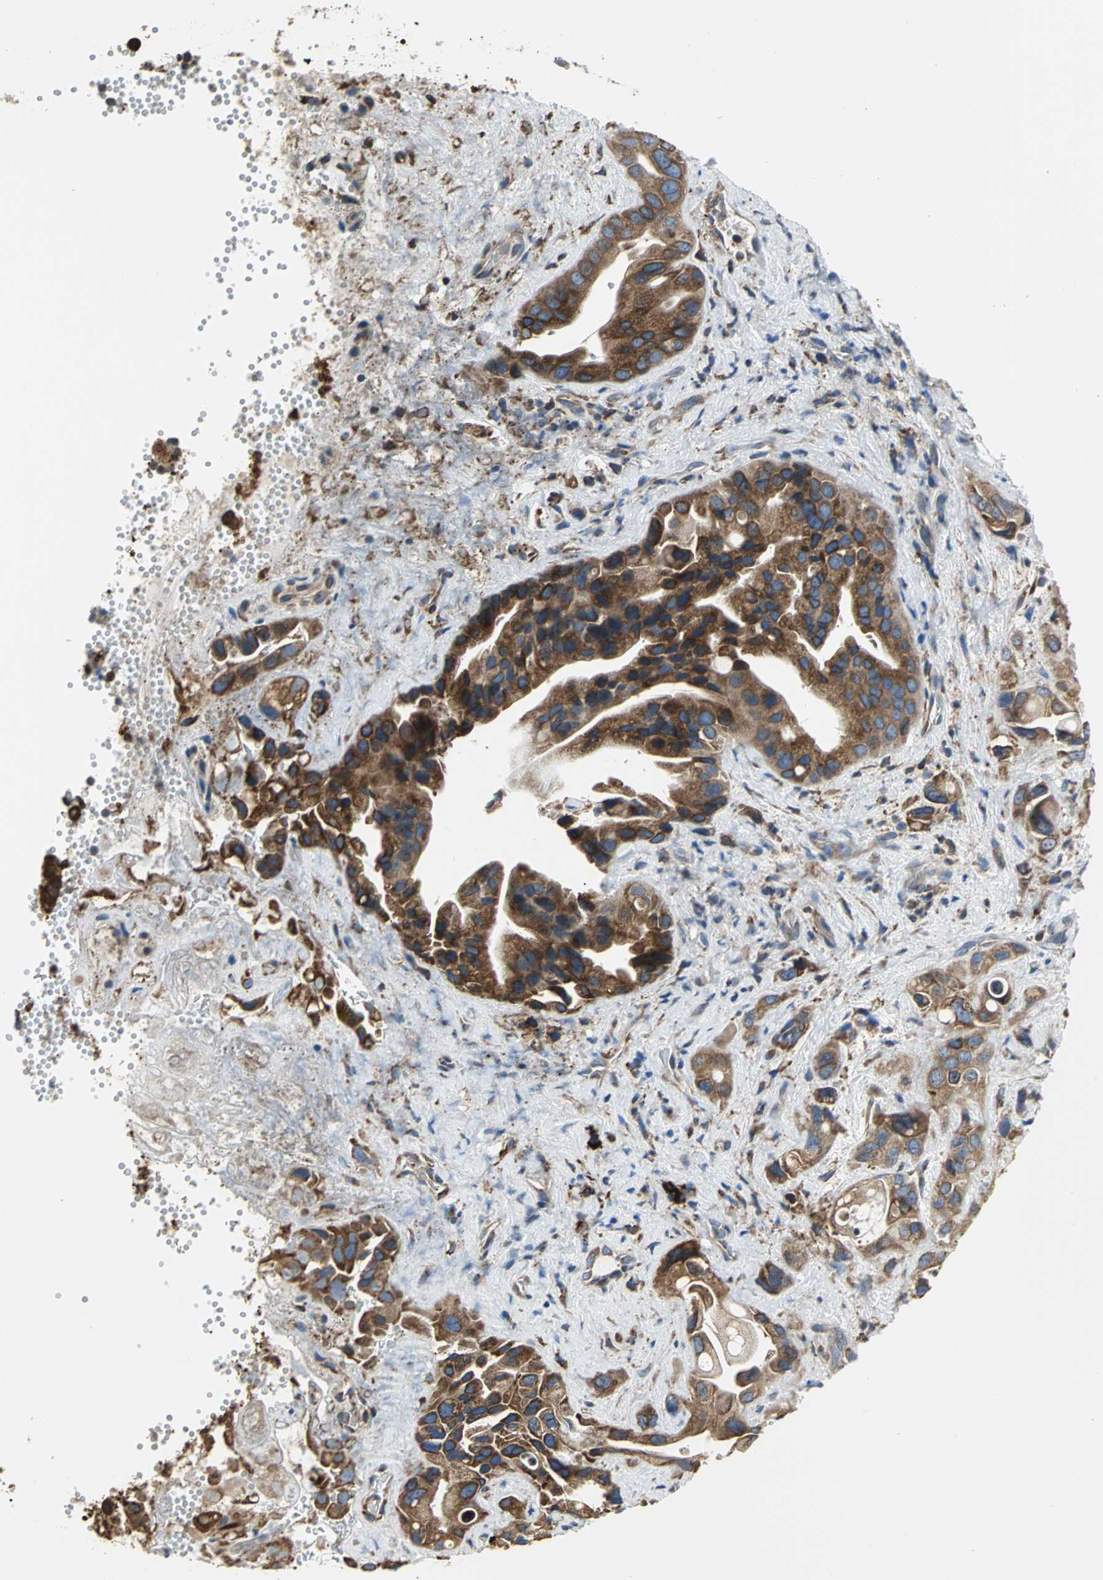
{"staining": {"intensity": "strong", "quantity": ">75%", "location": "cytoplasmic/membranous"}, "tissue": "pancreatic cancer", "cell_type": "Tumor cells", "image_type": "cancer", "snomed": [{"axis": "morphology", "description": "Adenocarcinoma, NOS"}, {"axis": "topography", "description": "Pancreas"}], "caption": "Protein expression analysis of adenocarcinoma (pancreatic) exhibits strong cytoplasmic/membranous staining in about >75% of tumor cells.", "gene": "SDF2L1", "patient": {"sex": "female", "age": 77}}